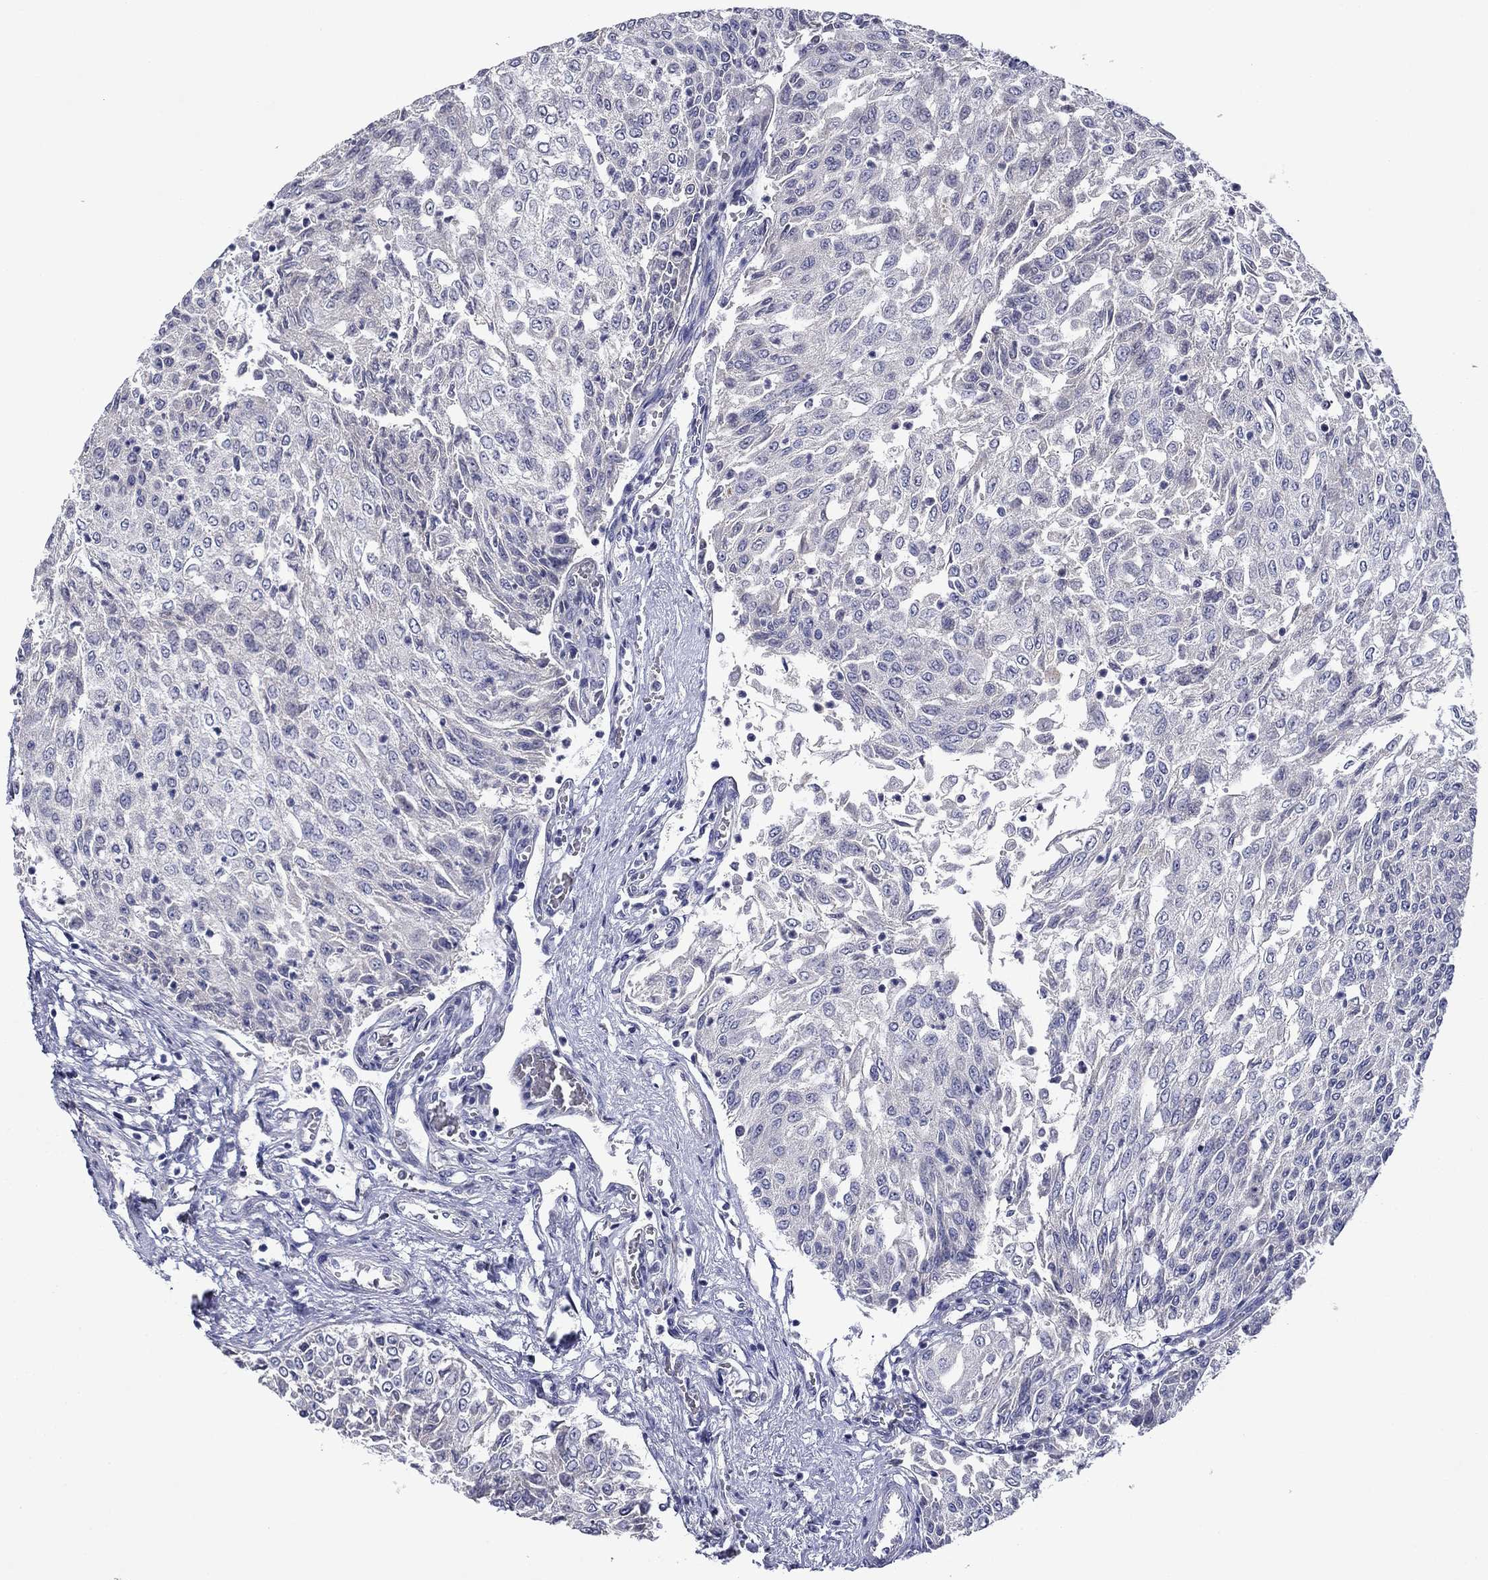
{"staining": {"intensity": "negative", "quantity": "none", "location": "none"}, "tissue": "urothelial cancer", "cell_type": "Tumor cells", "image_type": "cancer", "snomed": [{"axis": "morphology", "description": "Urothelial carcinoma, Low grade"}, {"axis": "topography", "description": "Urinary bladder"}], "caption": "Urothelial cancer was stained to show a protein in brown. There is no significant expression in tumor cells.", "gene": "SPATA7", "patient": {"sex": "male", "age": 78}}